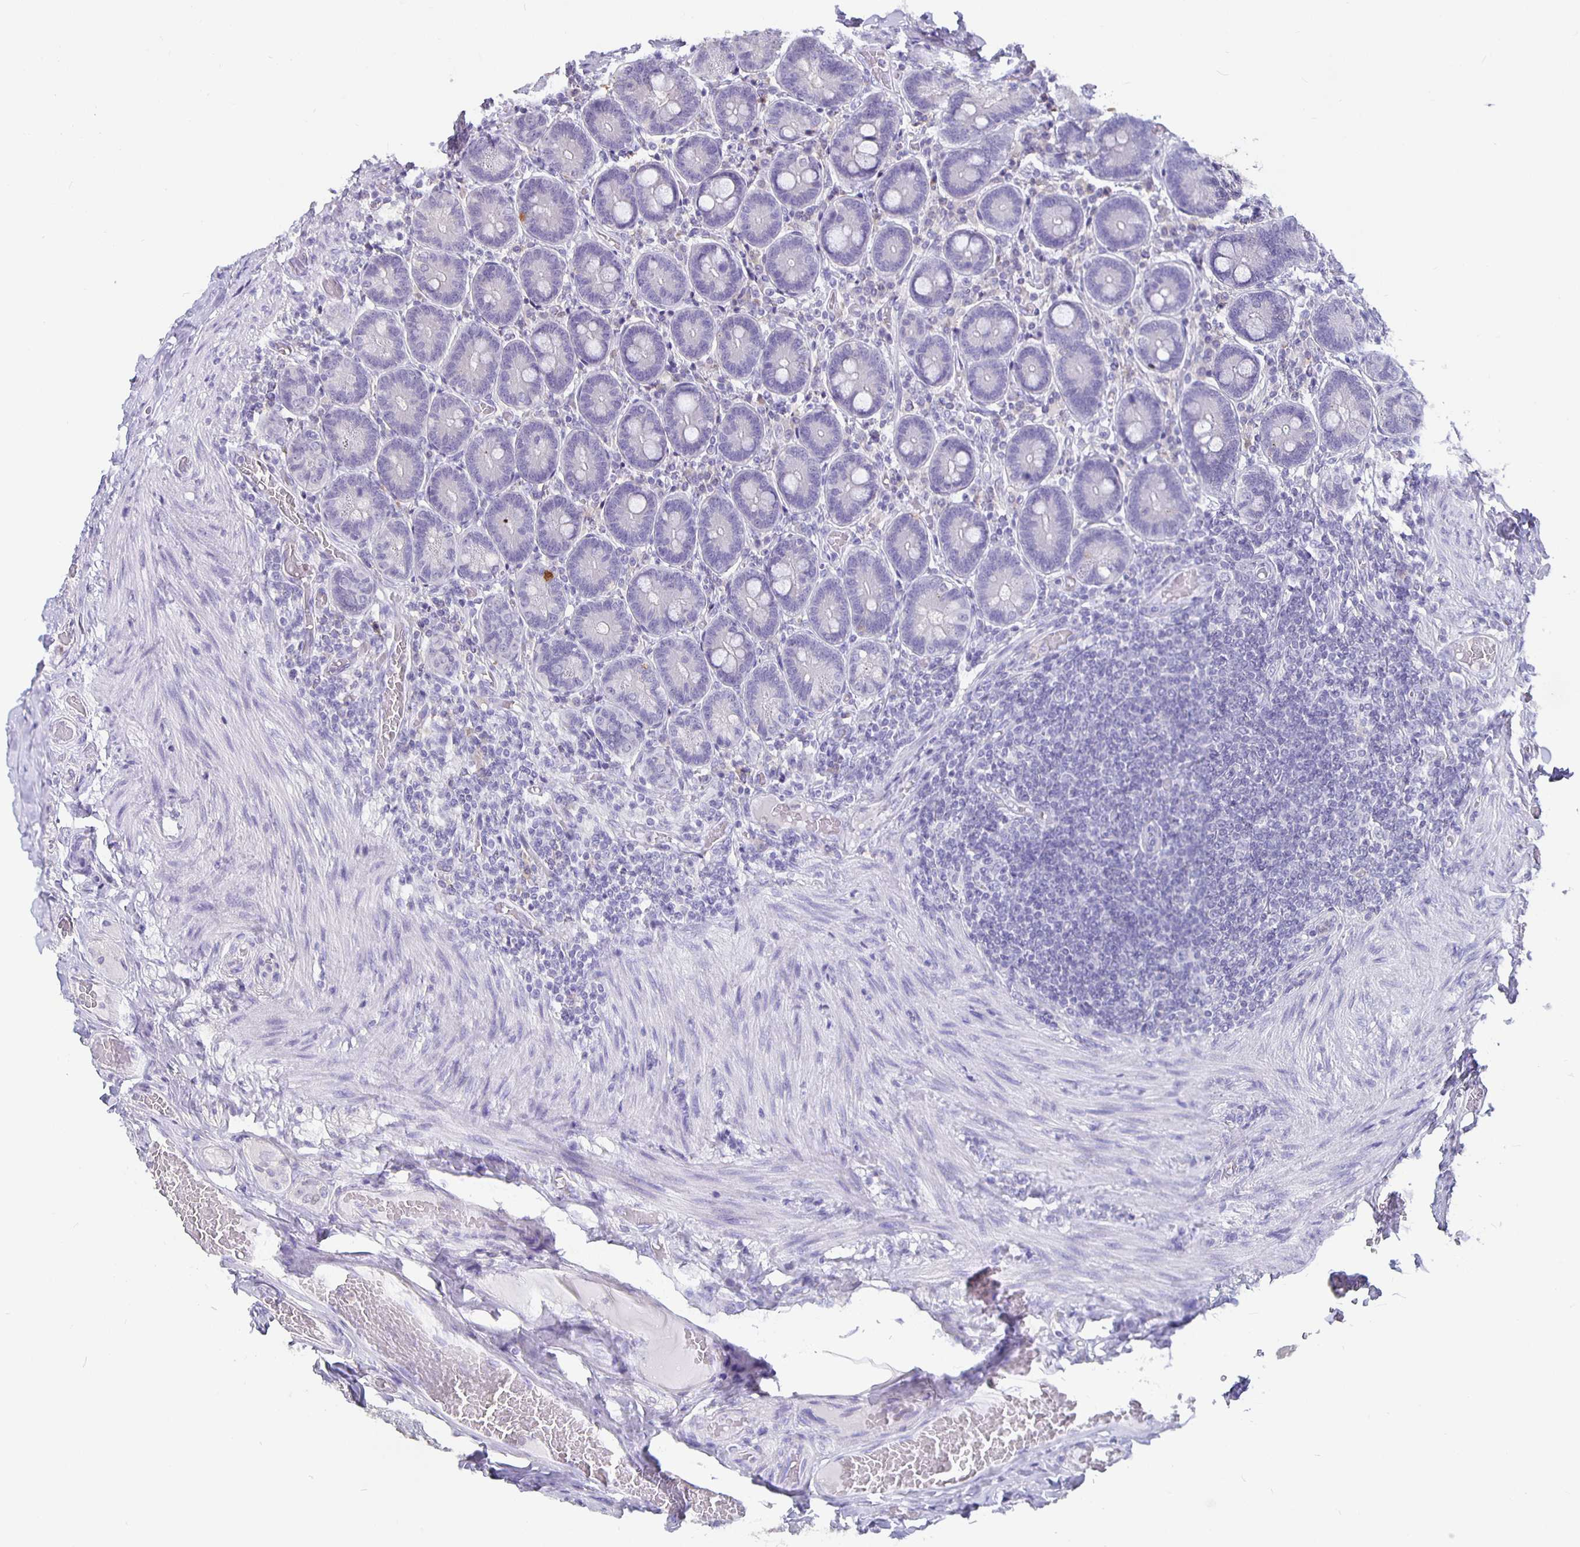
{"staining": {"intensity": "negative", "quantity": "none", "location": "none"}, "tissue": "duodenum", "cell_type": "Glandular cells", "image_type": "normal", "snomed": [{"axis": "morphology", "description": "Normal tissue, NOS"}, {"axis": "topography", "description": "Duodenum"}], "caption": "Glandular cells show no significant protein positivity in normal duodenum. Brightfield microscopy of IHC stained with DAB (brown) and hematoxylin (blue), captured at high magnification.", "gene": "GPX4", "patient": {"sex": "female", "age": 62}}